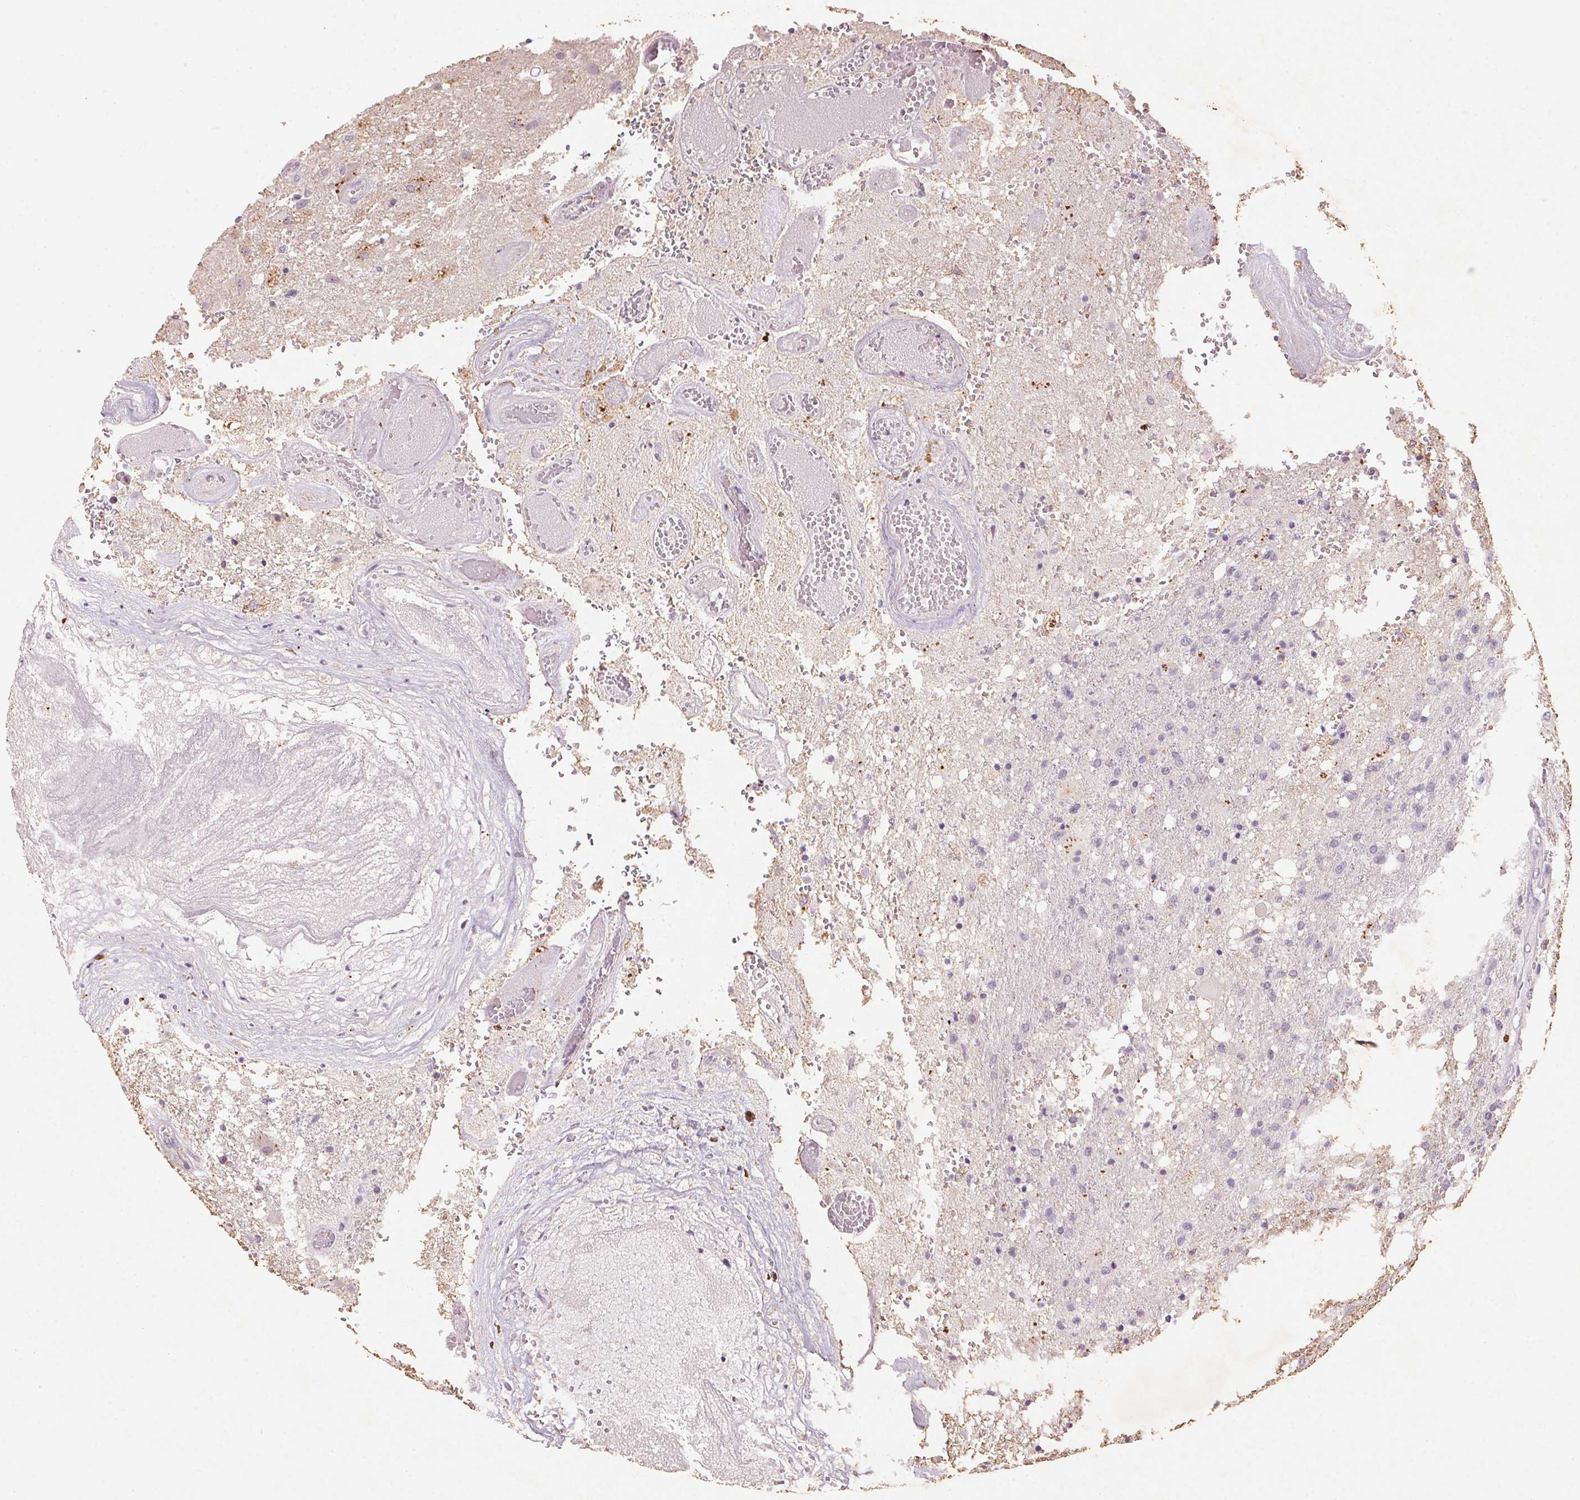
{"staining": {"intensity": "negative", "quantity": "none", "location": "none"}, "tissue": "glioma", "cell_type": "Tumor cells", "image_type": "cancer", "snomed": [{"axis": "morphology", "description": "Glioma, malignant, High grade"}, {"axis": "topography", "description": "Brain"}], "caption": "Protein analysis of glioma shows no significant expression in tumor cells.", "gene": "CXCL5", "patient": {"sex": "female", "age": 74}}